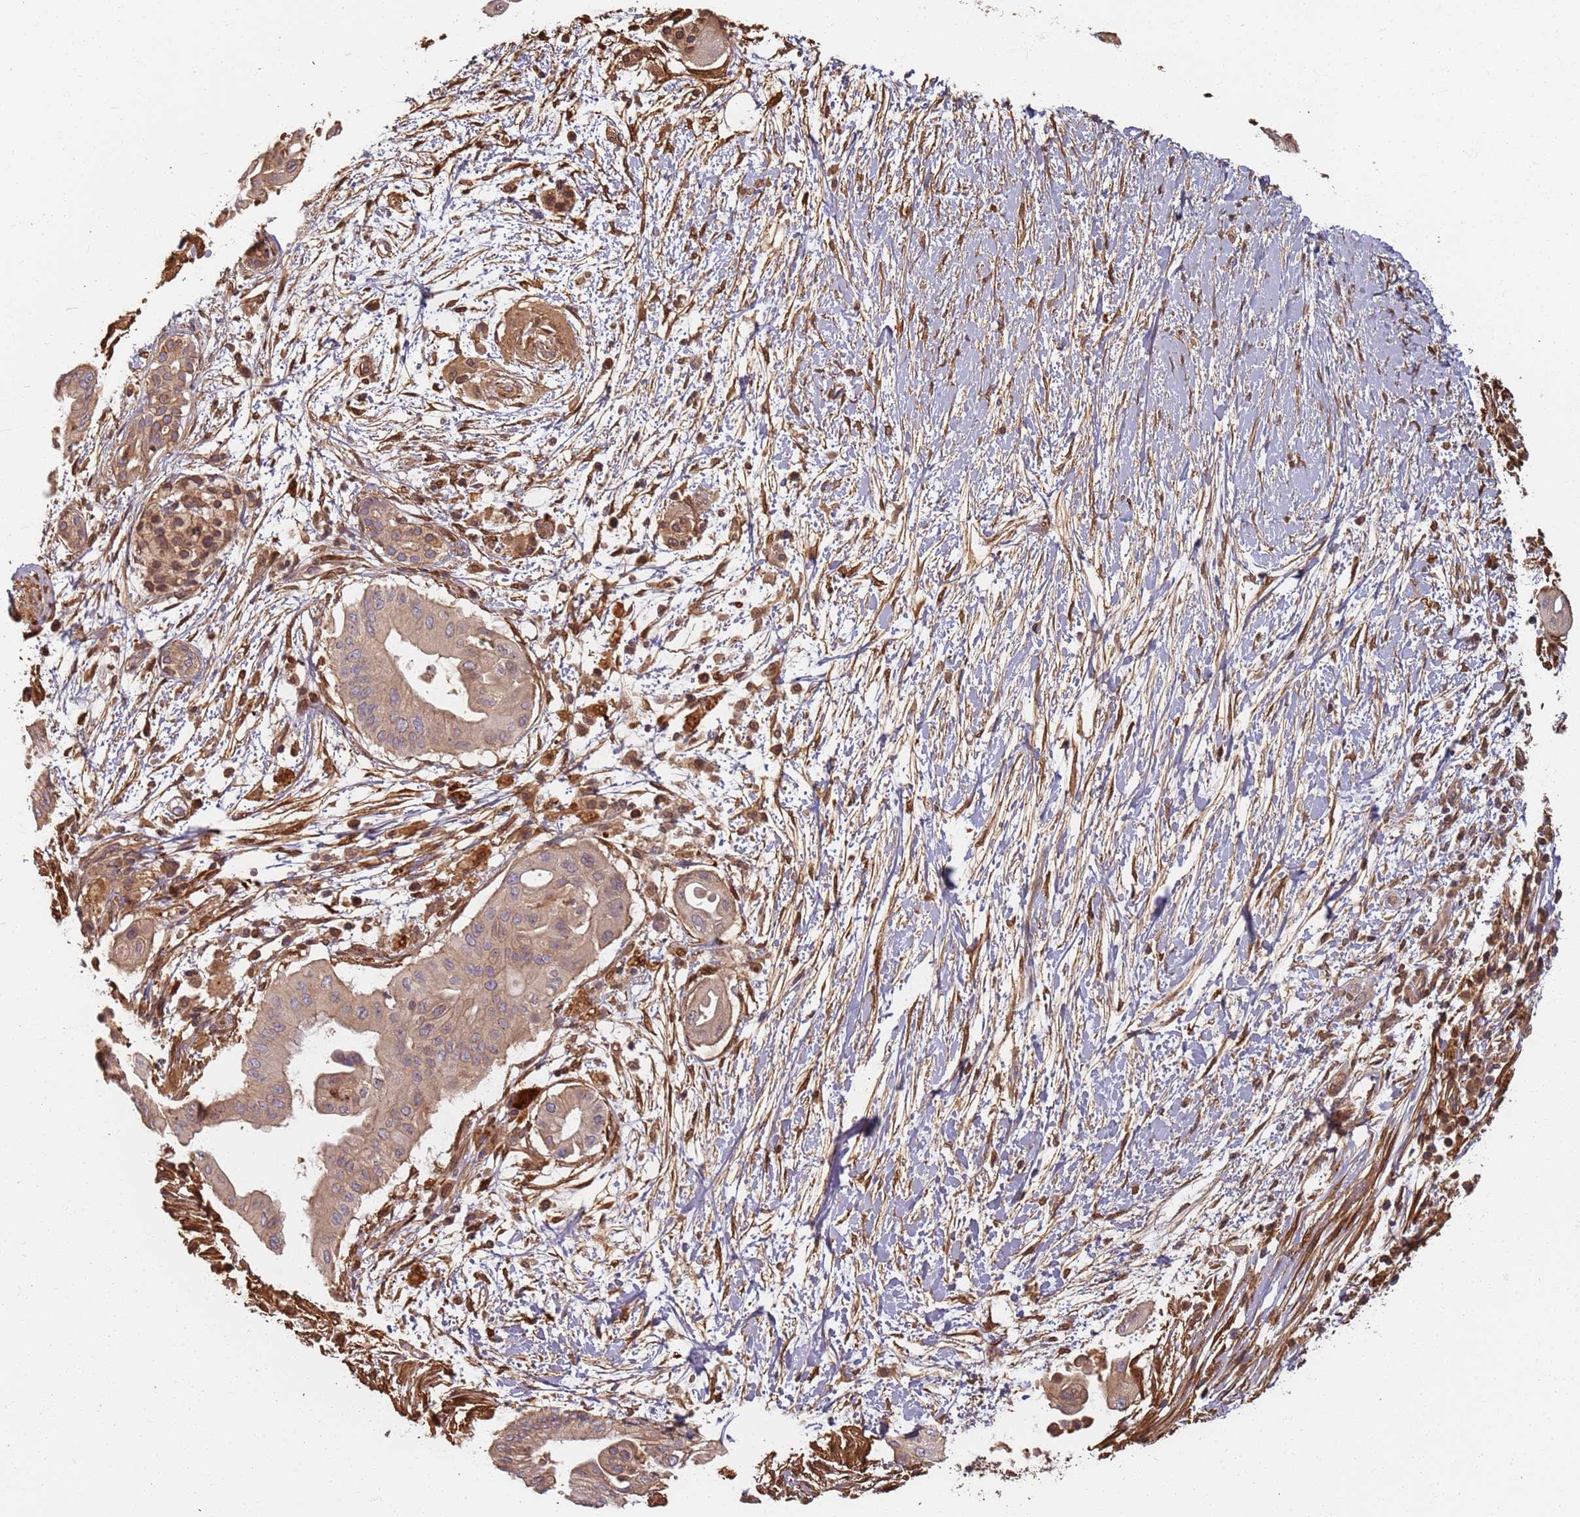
{"staining": {"intensity": "weak", "quantity": ">75%", "location": "cytoplasmic/membranous"}, "tissue": "pancreatic cancer", "cell_type": "Tumor cells", "image_type": "cancer", "snomed": [{"axis": "morphology", "description": "Adenocarcinoma, NOS"}, {"axis": "topography", "description": "Pancreas"}], "caption": "An IHC photomicrograph of neoplastic tissue is shown. Protein staining in brown labels weak cytoplasmic/membranous positivity in pancreatic adenocarcinoma within tumor cells.", "gene": "SDCCAG8", "patient": {"sex": "male", "age": 68}}